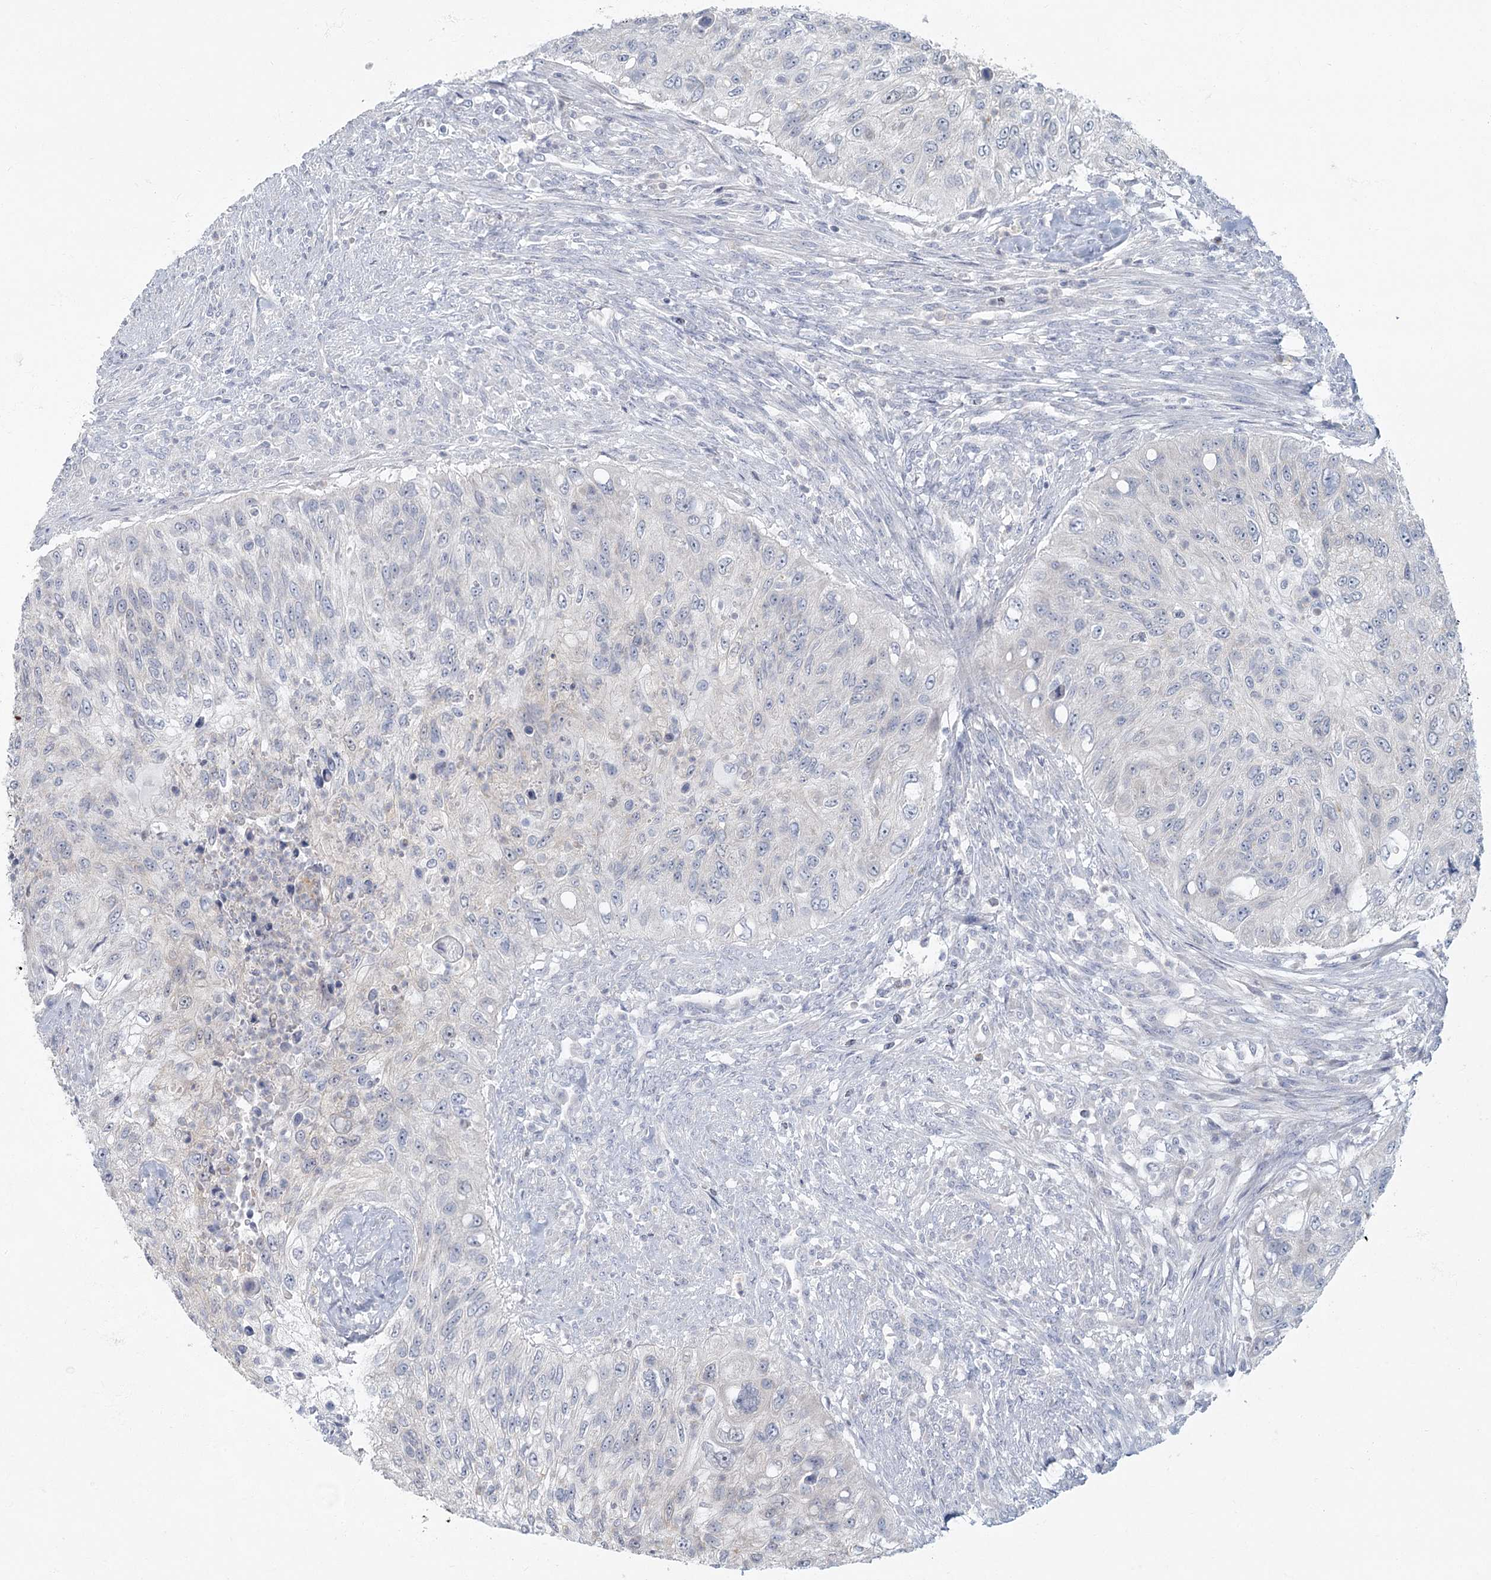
{"staining": {"intensity": "negative", "quantity": "none", "location": "none"}, "tissue": "urothelial cancer", "cell_type": "Tumor cells", "image_type": "cancer", "snomed": [{"axis": "morphology", "description": "Urothelial carcinoma, High grade"}, {"axis": "topography", "description": "Urinary bladder"}], "caption": "This image is of urothelial cancer stained with immunohistochemistry (IHC) to label a protein in brown with the nuclei are counter-stained blue. There is no expression in tumor cells.", "gene": "FAM110C", "patient": {"sex": "female", "age": 60}}